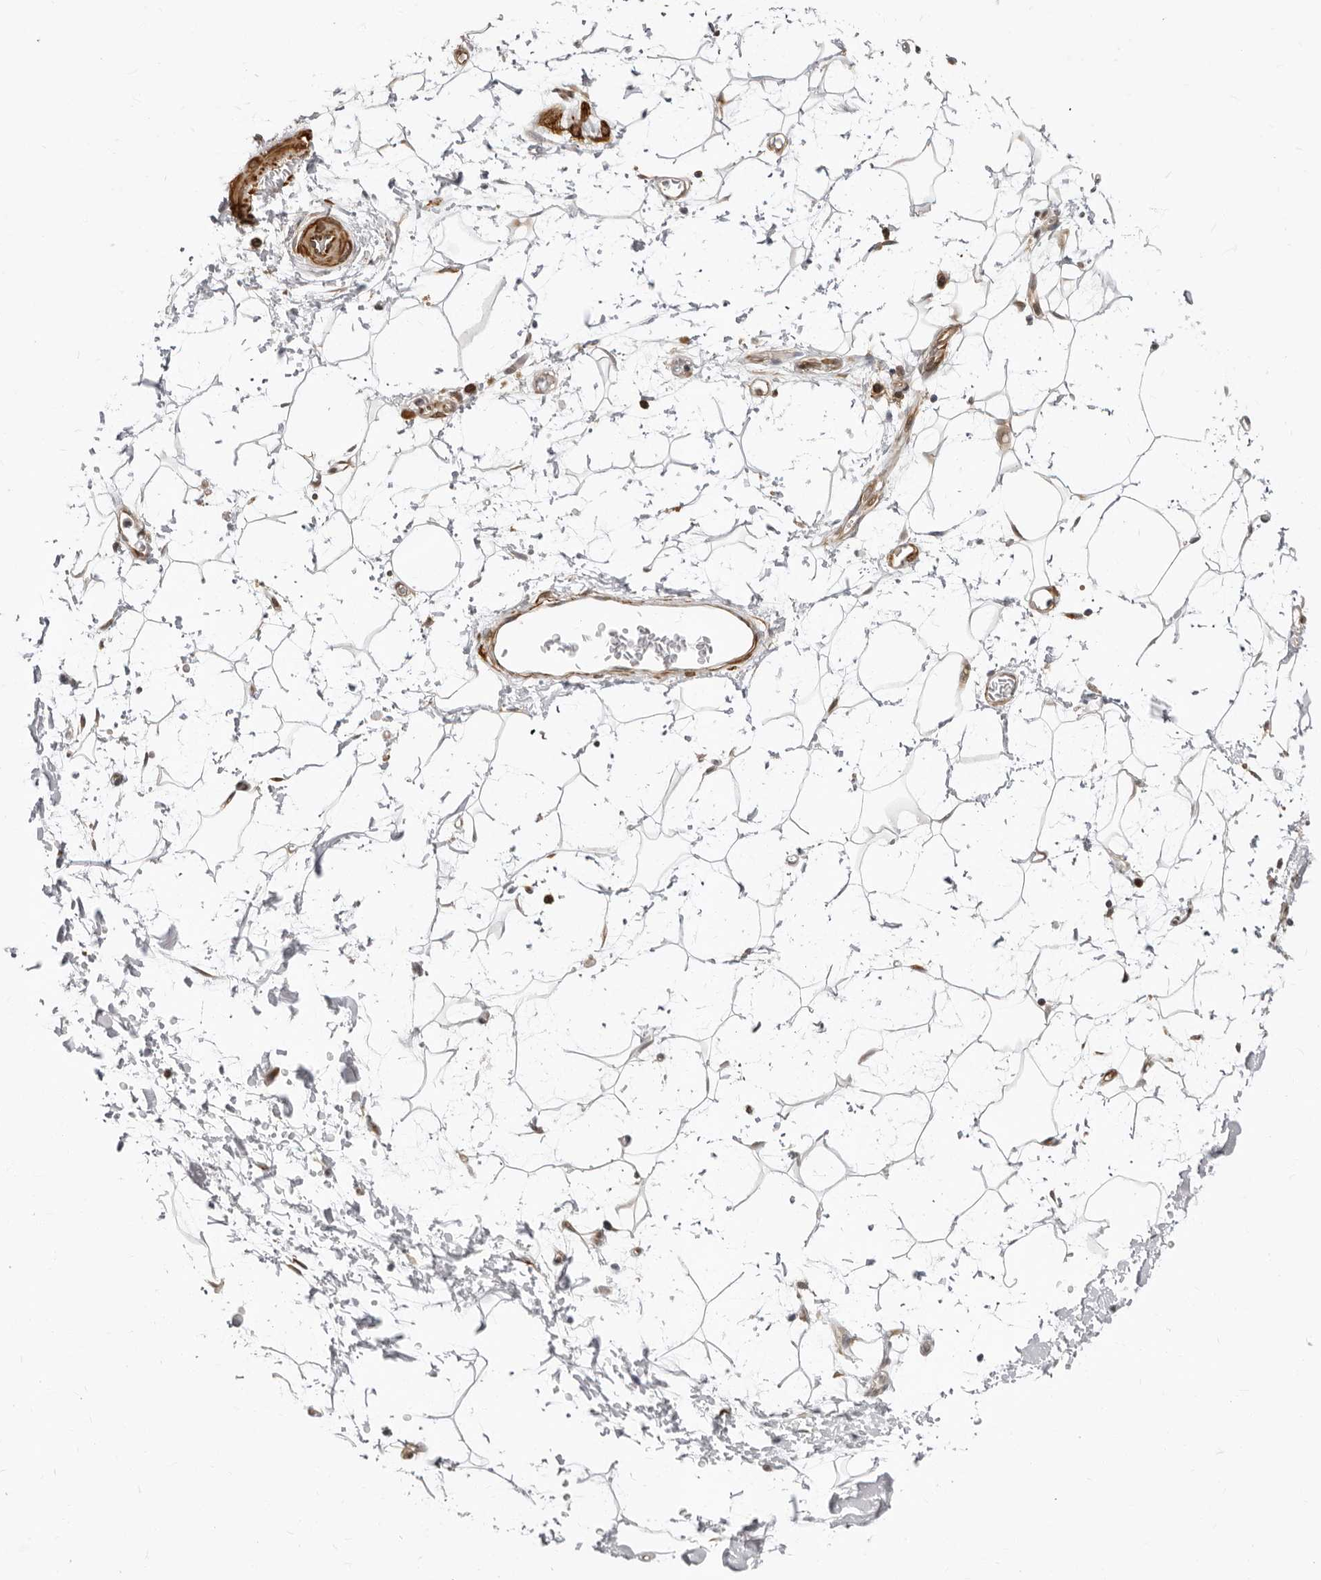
{"staining": {"intensity": "negative", "quantity": "none", "location": "none"}, "tissue": "adipose tissue", "cell_type": "Adipocytes", "image_type": "normal", "snomed": [{"axis": "morphology", "description": "Normal tissue, NOS"}, {"axis": "topography", "description": "Soft tissue"}], "caption": "IHC histopathology image of unremarkable human adipose tissue stained for a protein (brown), which demonstrates no staining in adipocytes. (DAB (3,3'-diaminobenzidine) immunohistochemistry (IHC), high magnification).", "gene": "SRGAP2", "patient": {"sex": "male", "age": 72}}